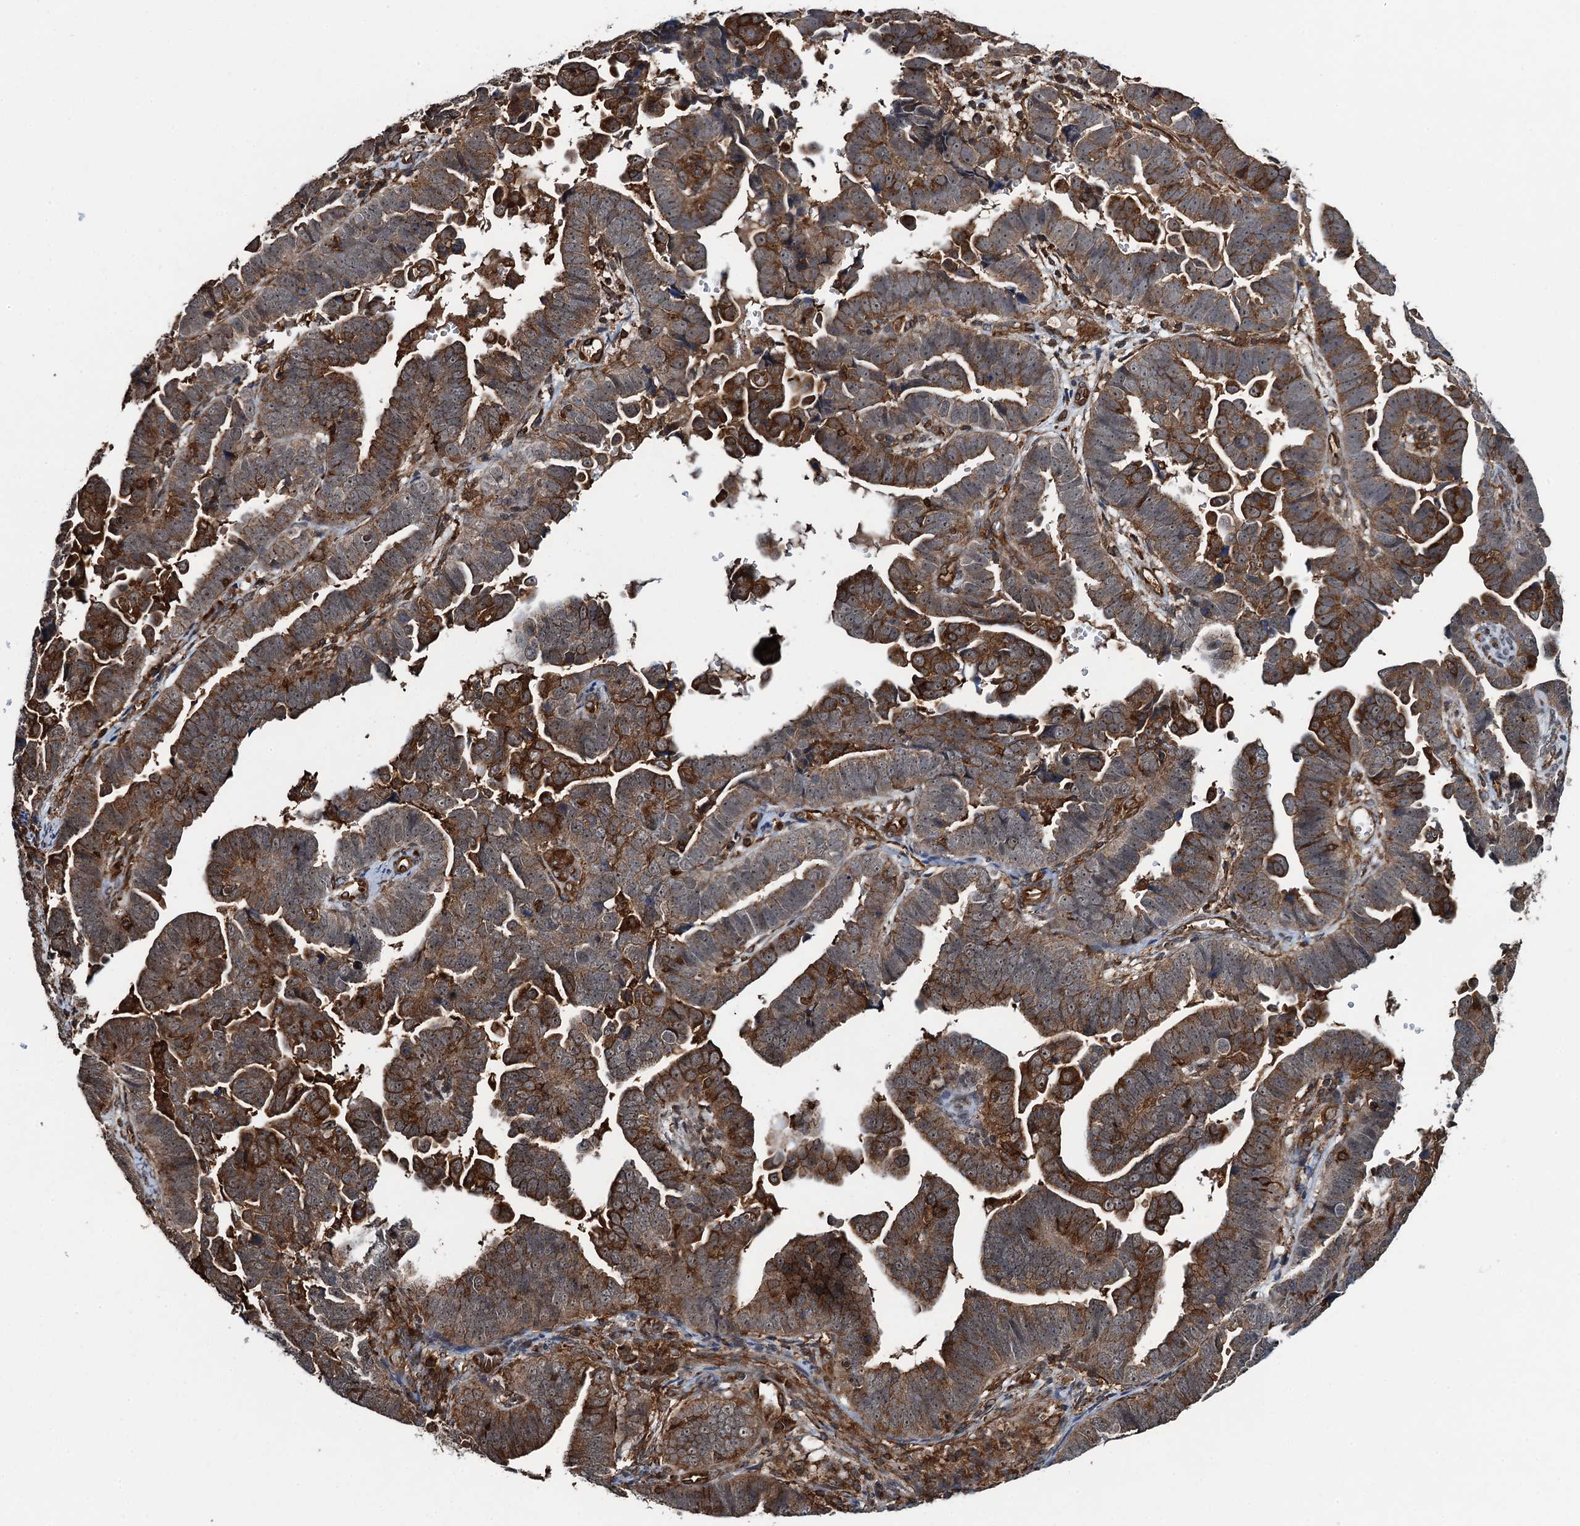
{"staining": {"intensity": "moderate", "quantity": ">75%", "location": "cytoplasmic/membranous"}, "tissue": "endometrial cancer", "cell_type": "Tumor cells", "image_type": "cancer", "snomed": [{"axis": "morphology", "description": "Adenocarcinoma, NOS"}, {"axis": "topography", "description": "Endometrium"}], "caption": "Immunohistochemistry (DAB) staining of endometrial cancer (adenocarcinoma) exhibits moderate cytoplasmic/membranous protein staining in about >75% of tumor cells.", "gene": "WHAMM", "patient": {"sex": "female", "age": 75}}